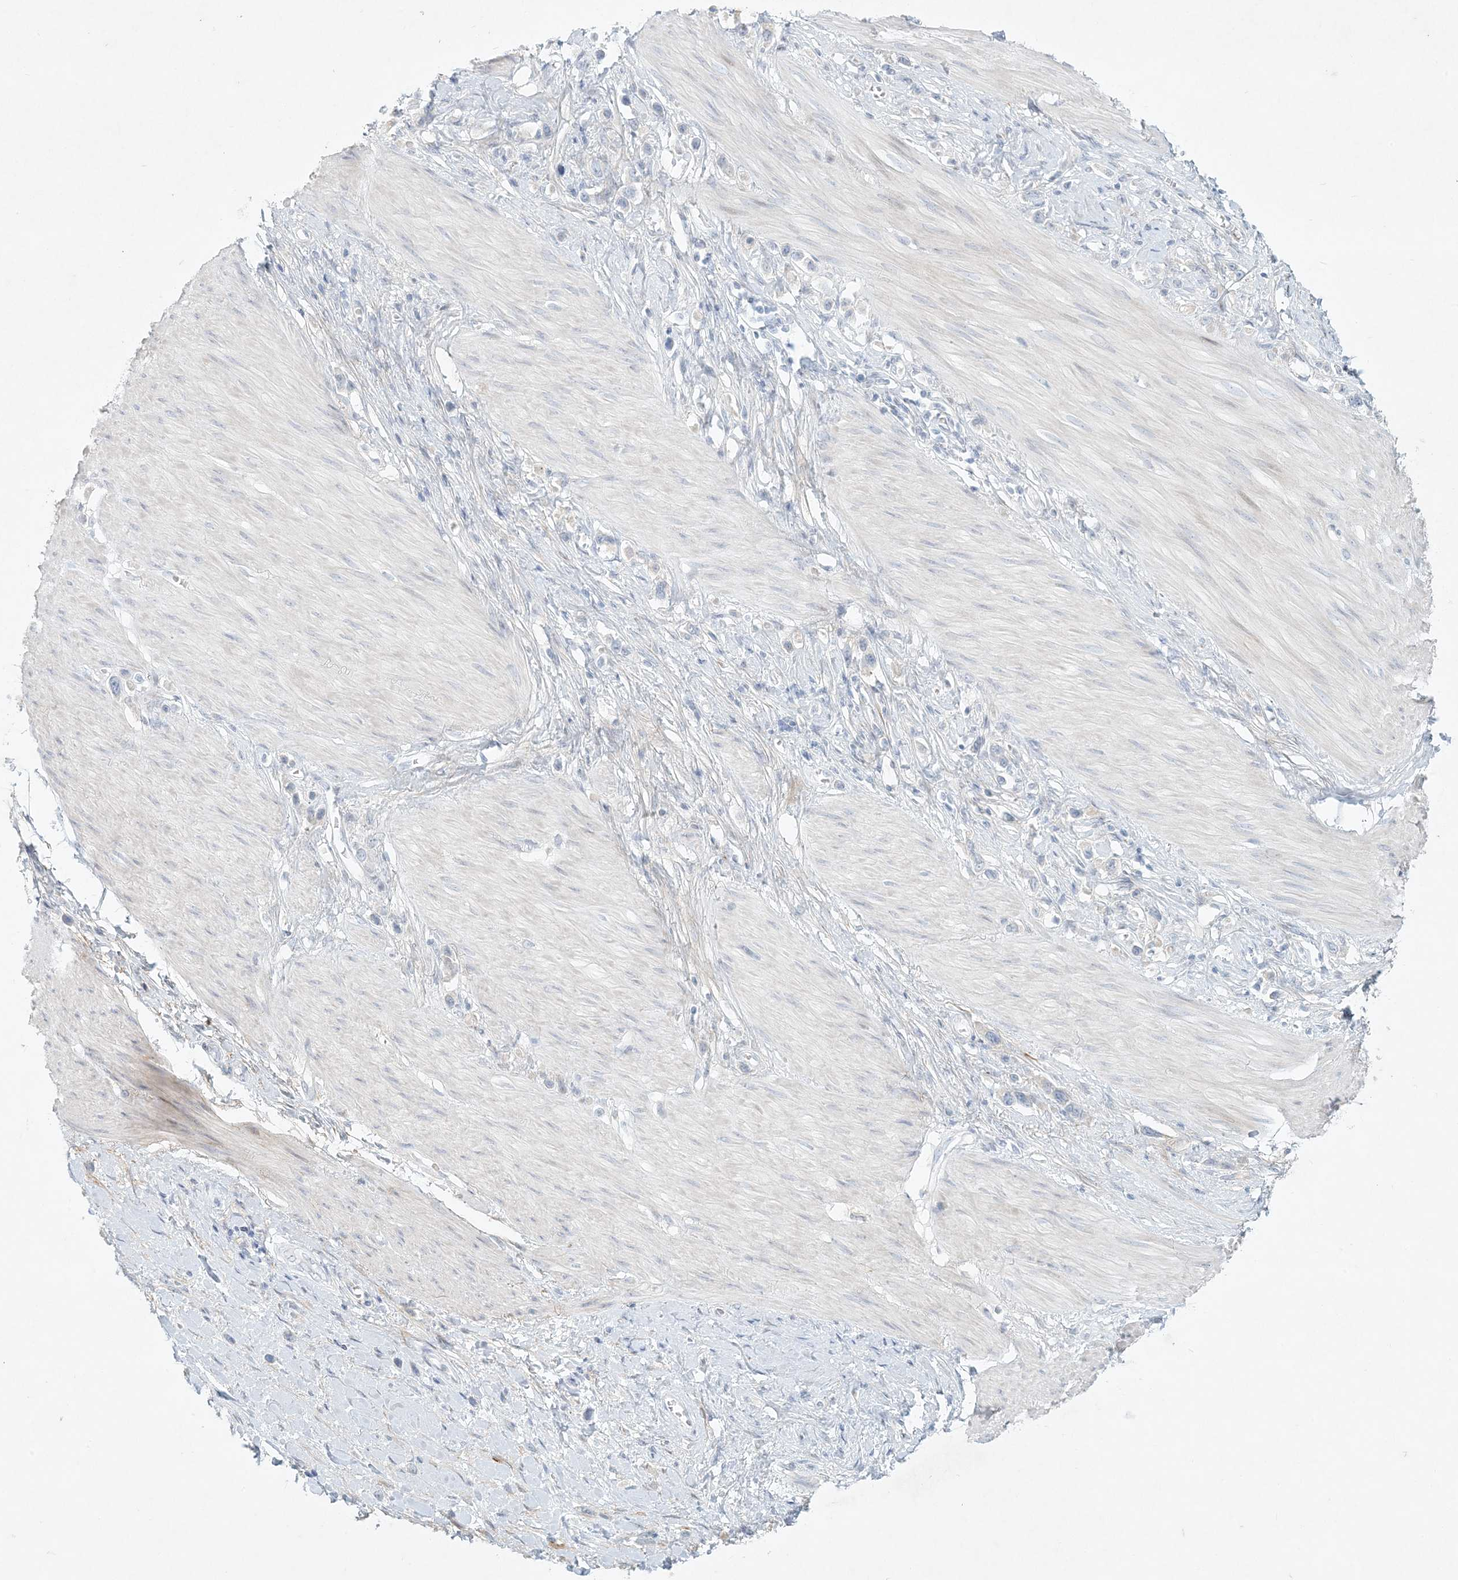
{"staining": {"intensity": "negative", "quantity": "none", "location": "none"}, "tissue": "stomach cancer", "cell_type": "Tumor cells", "image_type": "cancer", "snomed": [{"axis": "morphology", "description": "Adenocarcinoma, NOS"}, {"axis": "topography", "description": "Stomach"}], "caption": "Tumor cells show no significant staining in stomach adenocarcinoma.", "gene": "ZNF385D", "patient": {"sex": "female", "age": 65}}